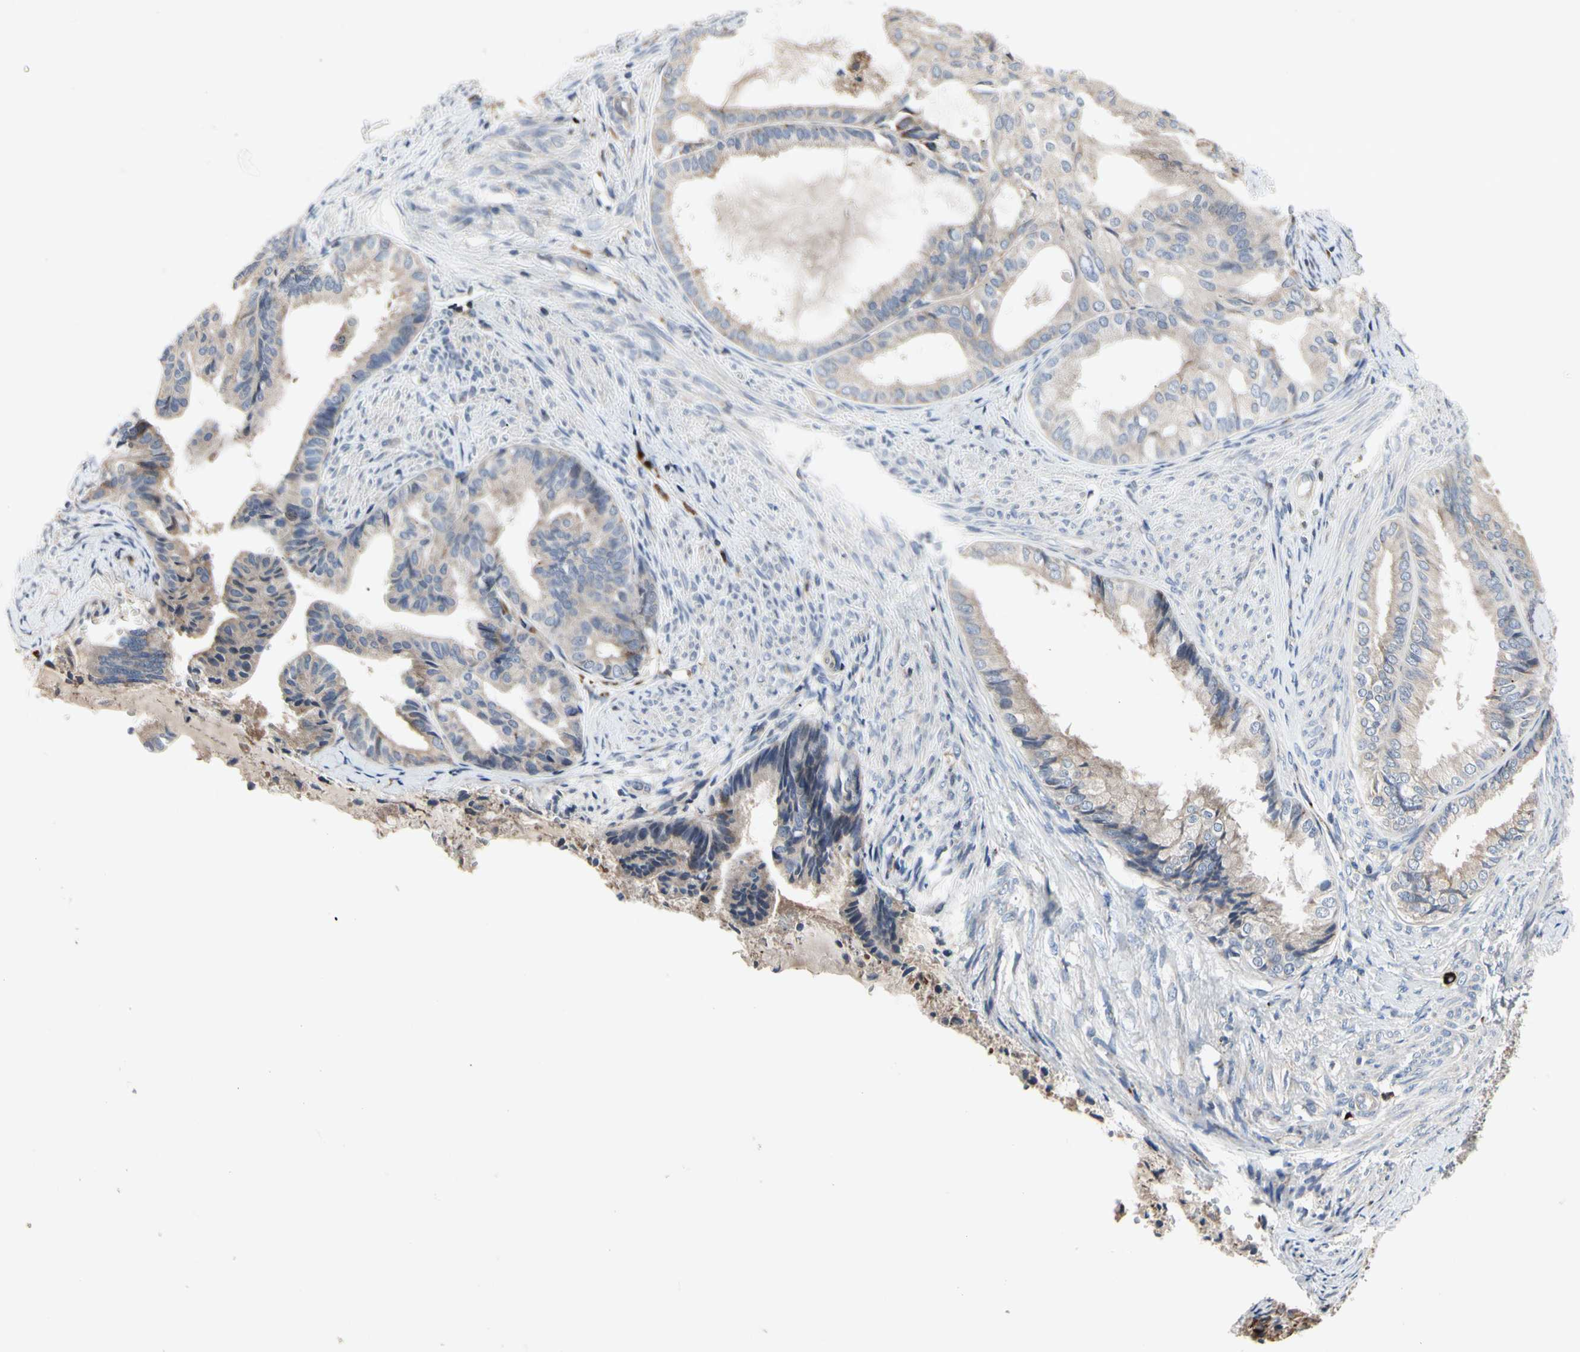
{"staining": {"intensity": "weak", "quantity": ">75%", "location": "cytoplasmic/membranous"}, "tissue": "endometrial cancer", "cell_type": "Tumor cells", "image_type": "cancer", "snomed": [{"axis": "morphology", "description": "Adenocarcinoma, NOS"}, {"axis": "topography", "description": "Endometrium"}], "caption": "Tumor cells reveal weak cytoplasmic/membranous expression in about >75% of cells in adenocarcinoma (endometrial).", "gene": "MMEL1", "patient": {"sex": "female", "age": 86}}